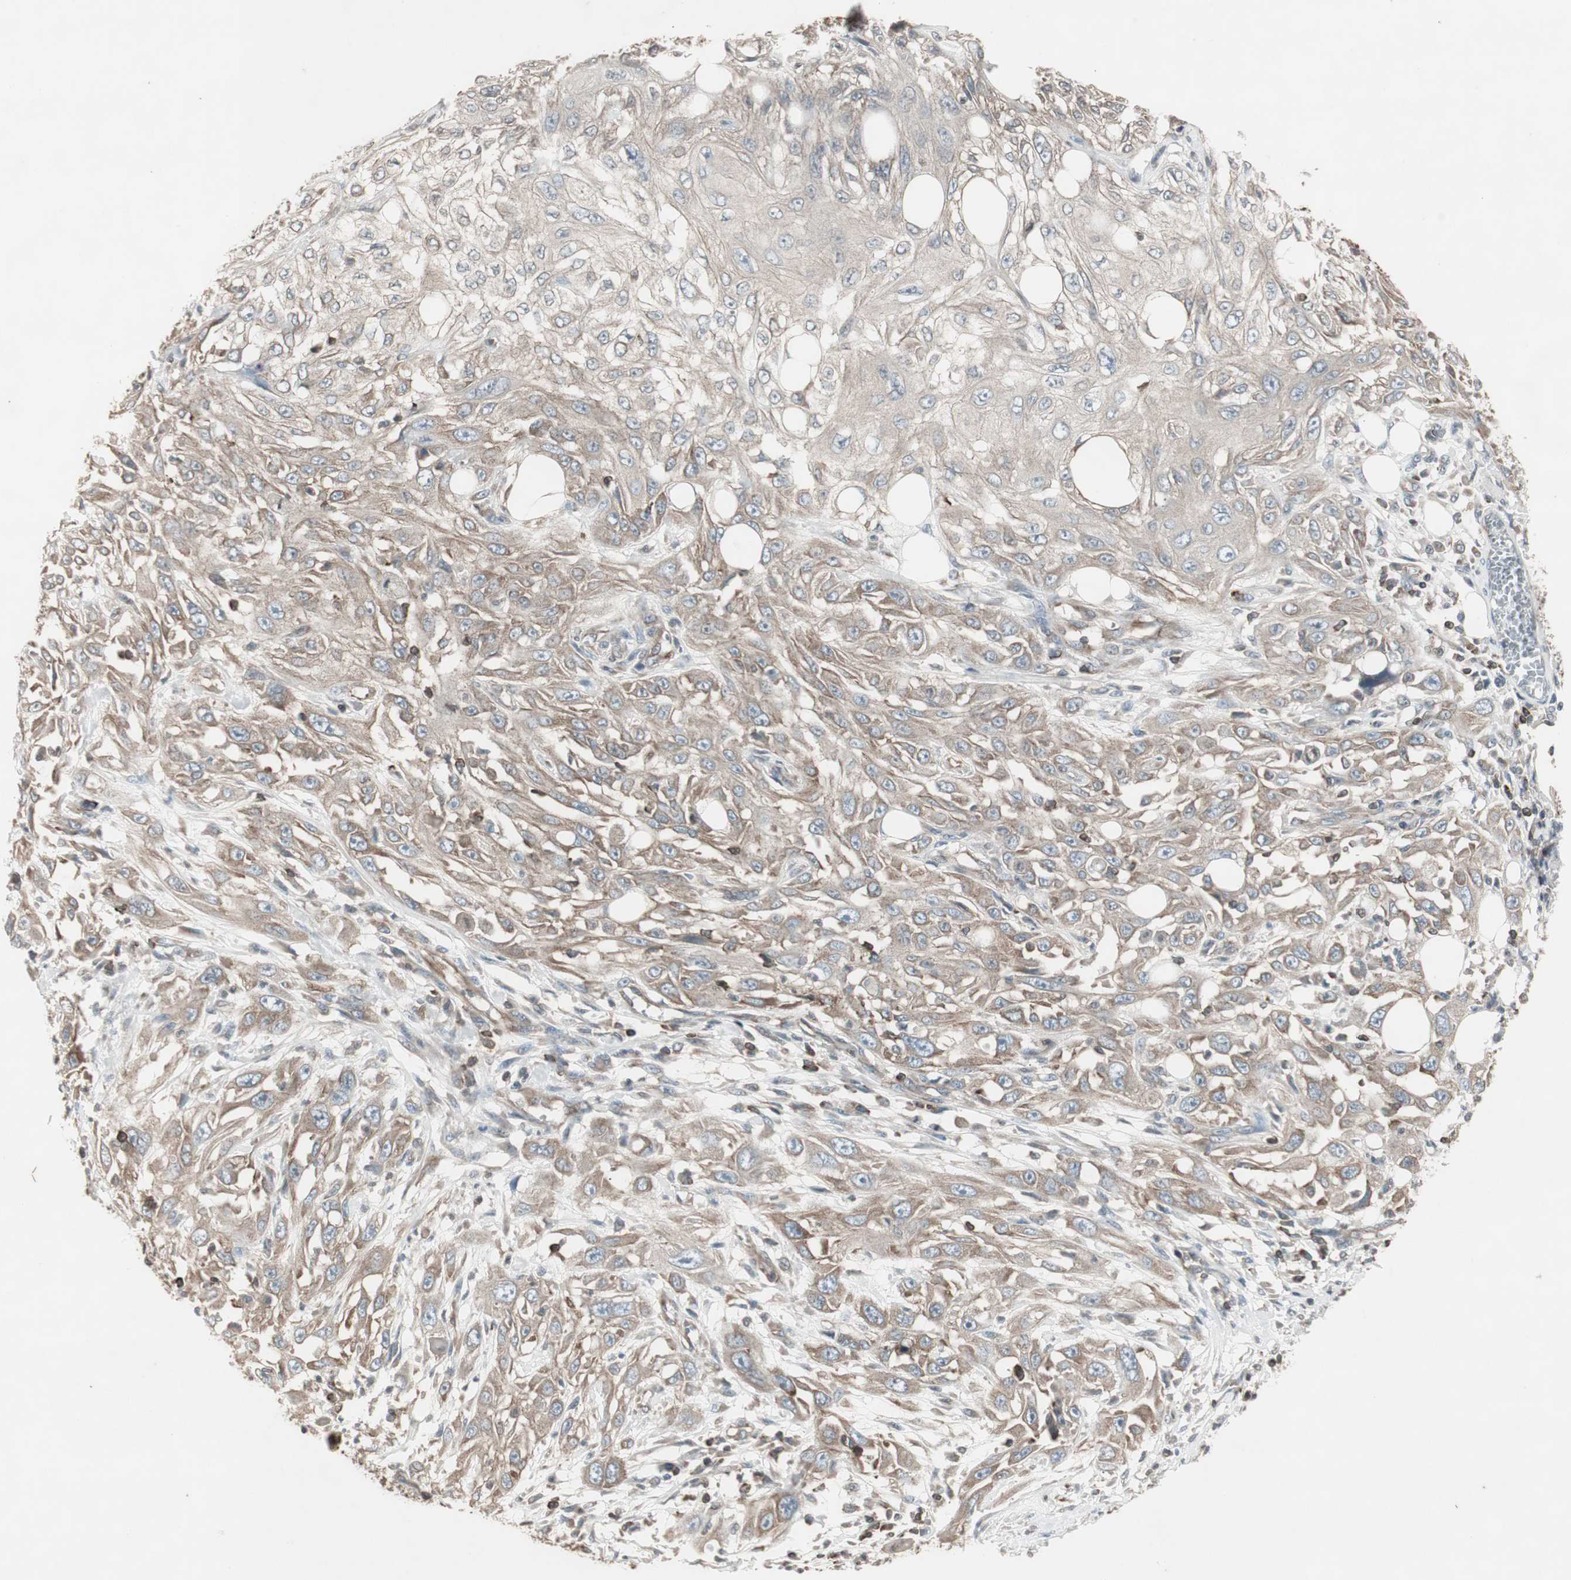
{"staining": {"intensity": "weak", "quantity": "25%-75%", "location": "cytoplasmic/membranous"}, "tissue": "skin cancer", "cell_type": "Tumor cells", "image_type": "cancer", "snomed": [{"axis": "morphology", "description": "Squamous cell carcinoma, NOS"}, {"axis": "topography", "description": "Skin"}], "caption": "Skin cancer stained for a protein (brown) reveals weak cytoplasmic/membranous positive expression in approximately 25%-75% of tumor cells.", "gene": "ARHGEF1", "patient": {"sex": "male", "age": 75}}